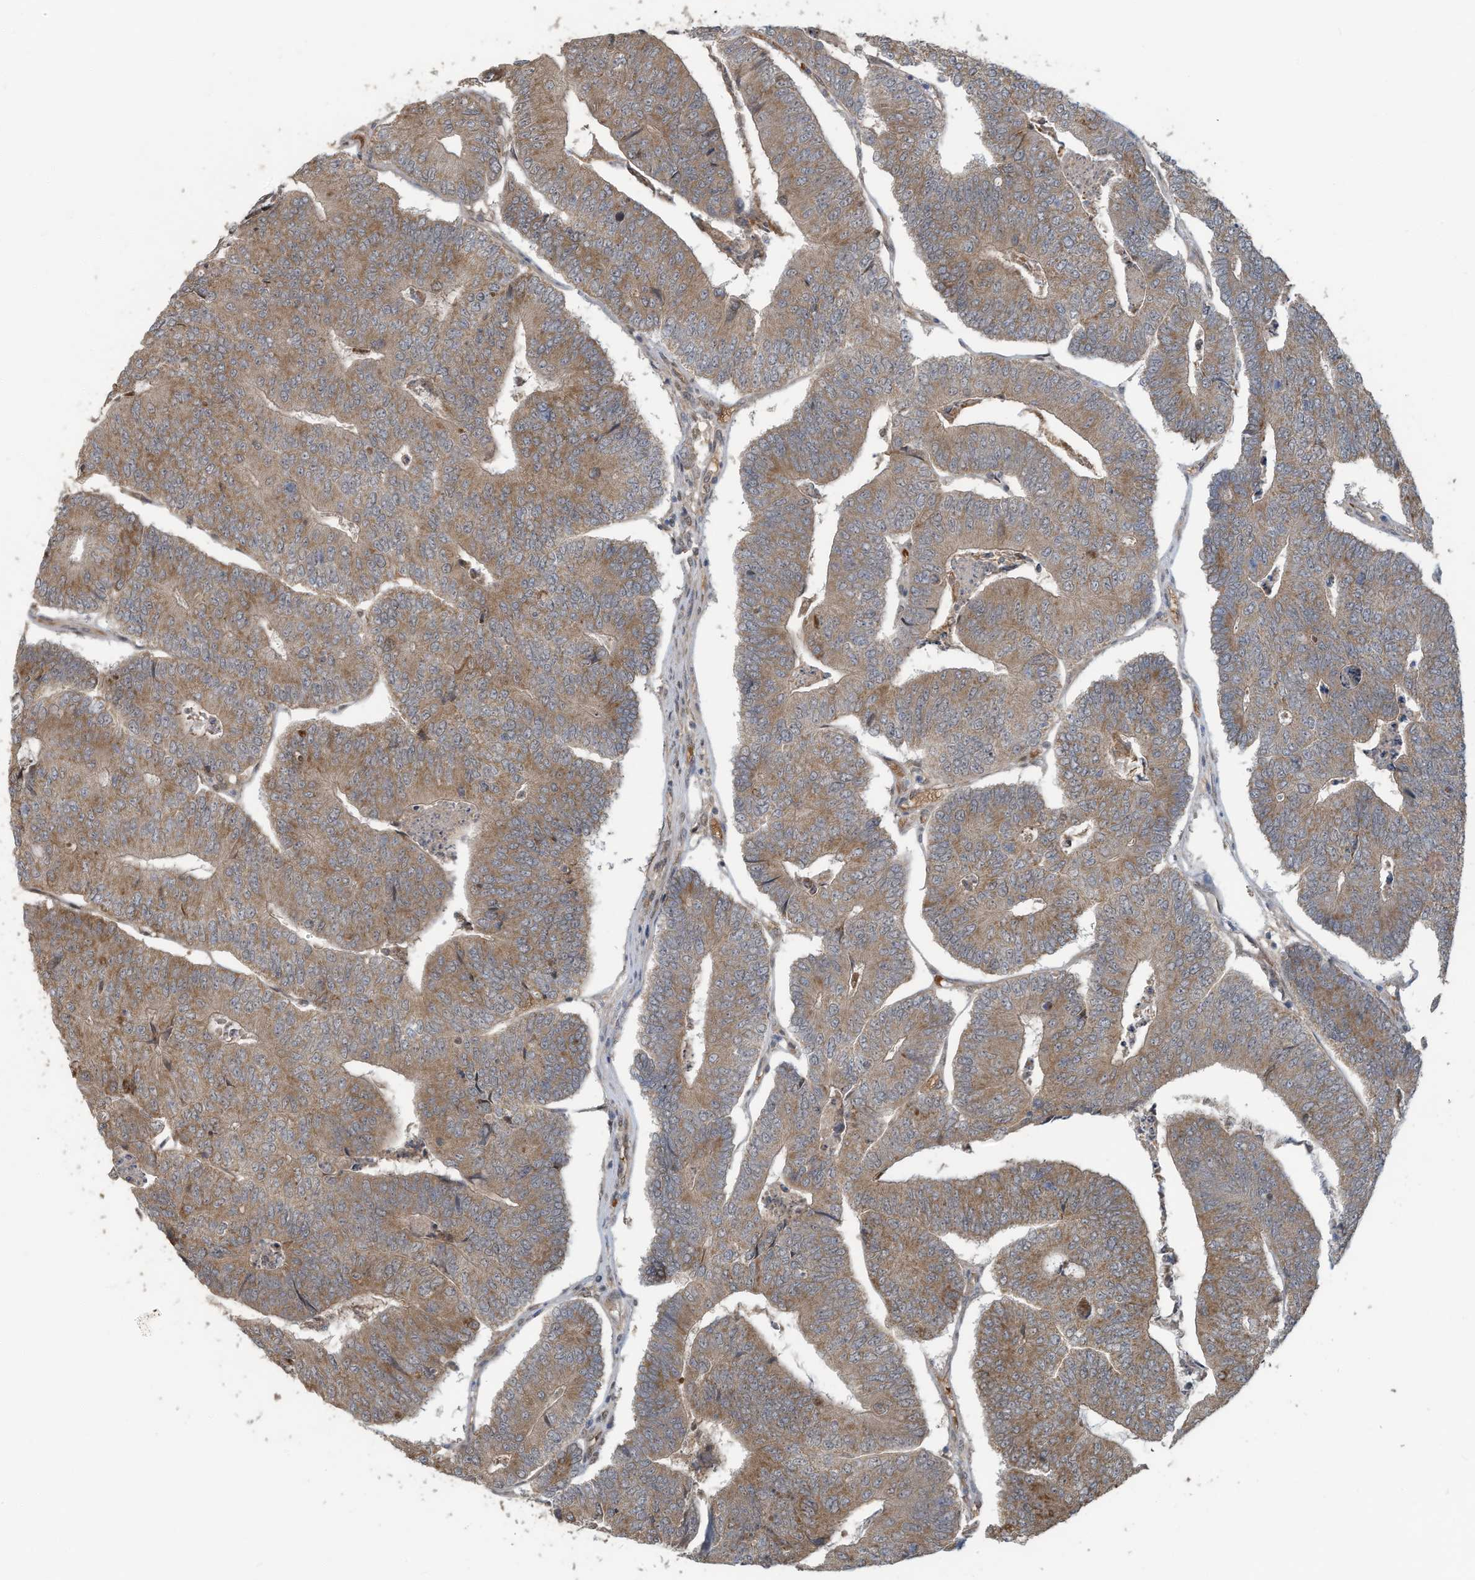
{"staining": {"intensity": "moderate", "quantity": ">75%", "location": "cytoplasmic/membranous"}, "tissue": "colorectal cancer", "cell_type": "Tumor cells", "image_type": "cancer", "snomed": [{"axis": "morphology", "description": "Adenocarcinoma, NOS"}, {"axis": "topography", "description": "Colon"}], "caption": "Colorectal cancer stained with DAB IHC shows medium levels of moderate cytoplasmic/membranous expression in approximately >75% of tumor cells.", "gene": "ERI2", "patient": {"sex": "female", "age": 67}}